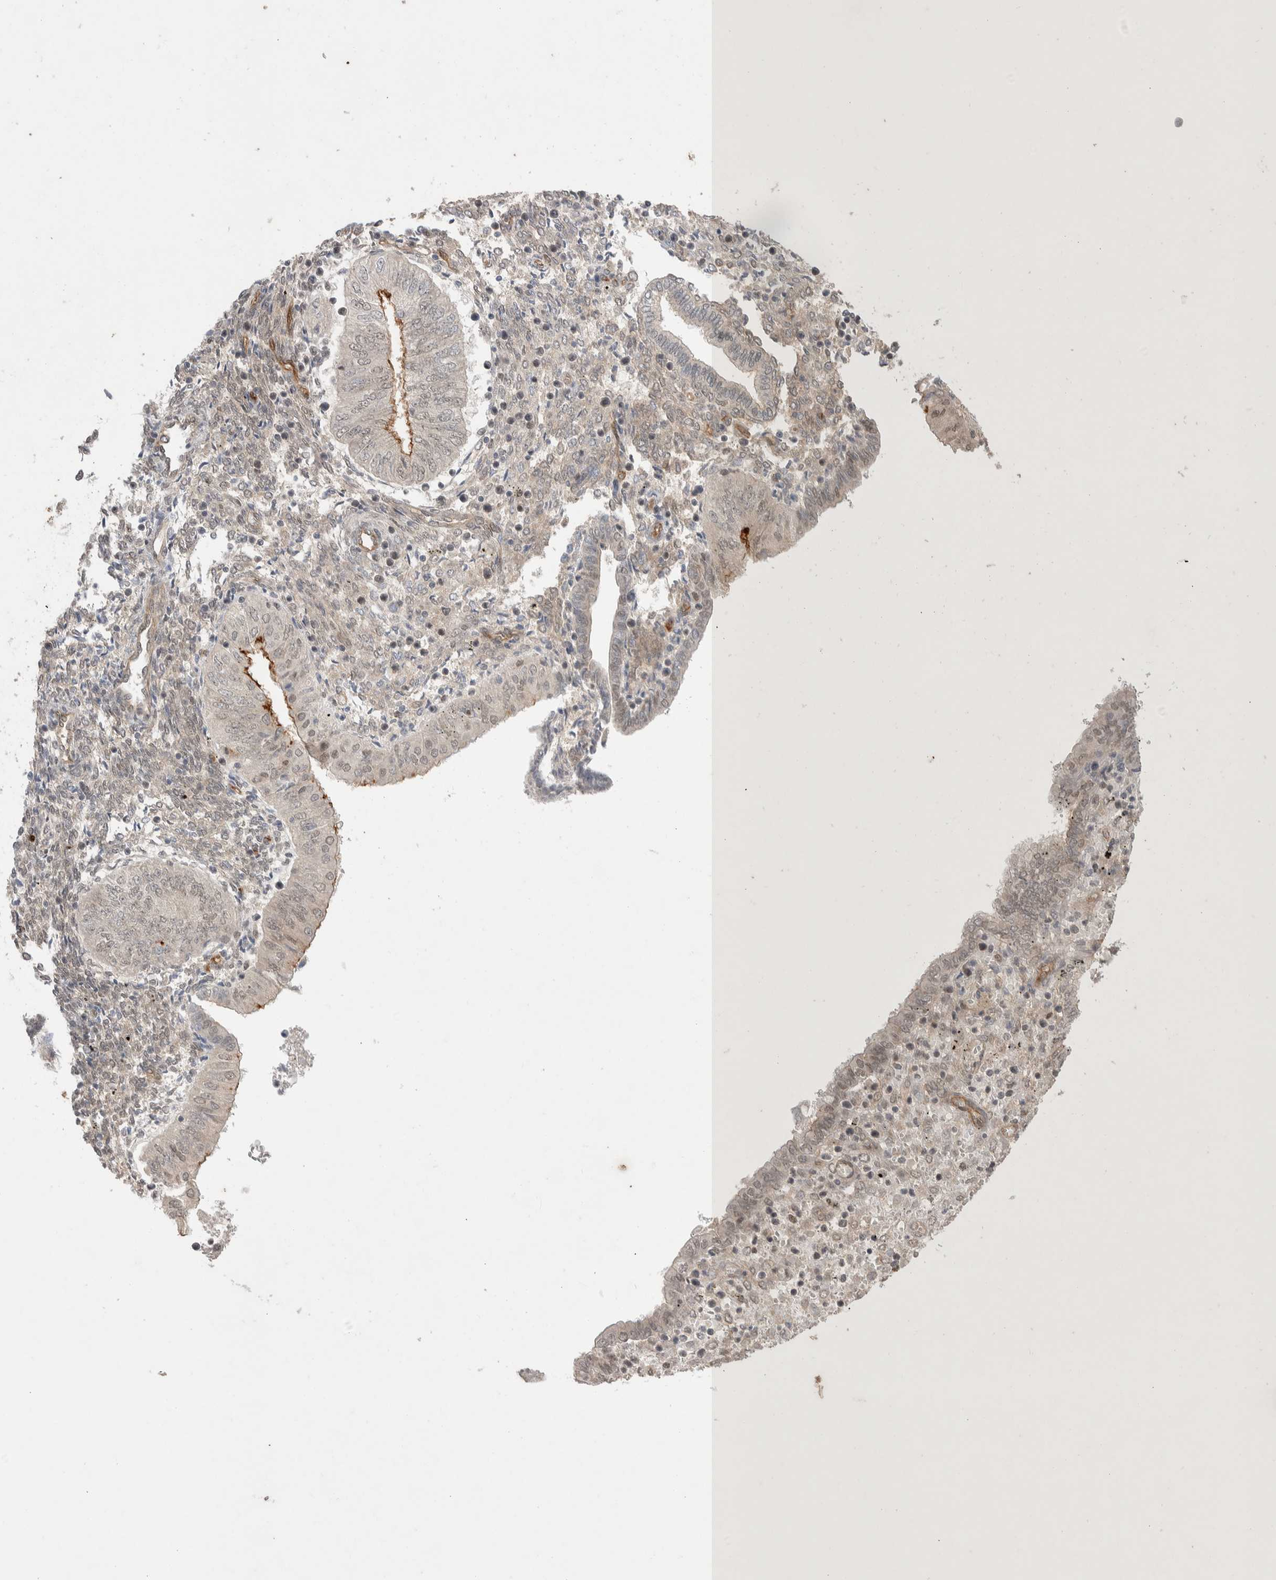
{"staining": {"intensity": "moderate", "quantity": "<25%", "location": "cytoplasmic/membranous,nuclear"}, "tissue": "endometrial cancer", "cell_type": "Tumor cells", "image_type": "cancer", "snomed": [{"axis": "morphology", "description": "Normal tissue, NOS"}, {"axis": "morphology", "description": "Adenocarcinoma, NOS"}, {"axis": "topography", "description": "Endometrium"}], "caption": "Immunohistochemical staining of endometrial cancer demonstrates low levels of moderate cytoplasmic/membranous and nuclear protein positivity in approximately <25% of tumor cells.", "gene": "ZNF704", "patient": {"sex": "female", "age": 53}}